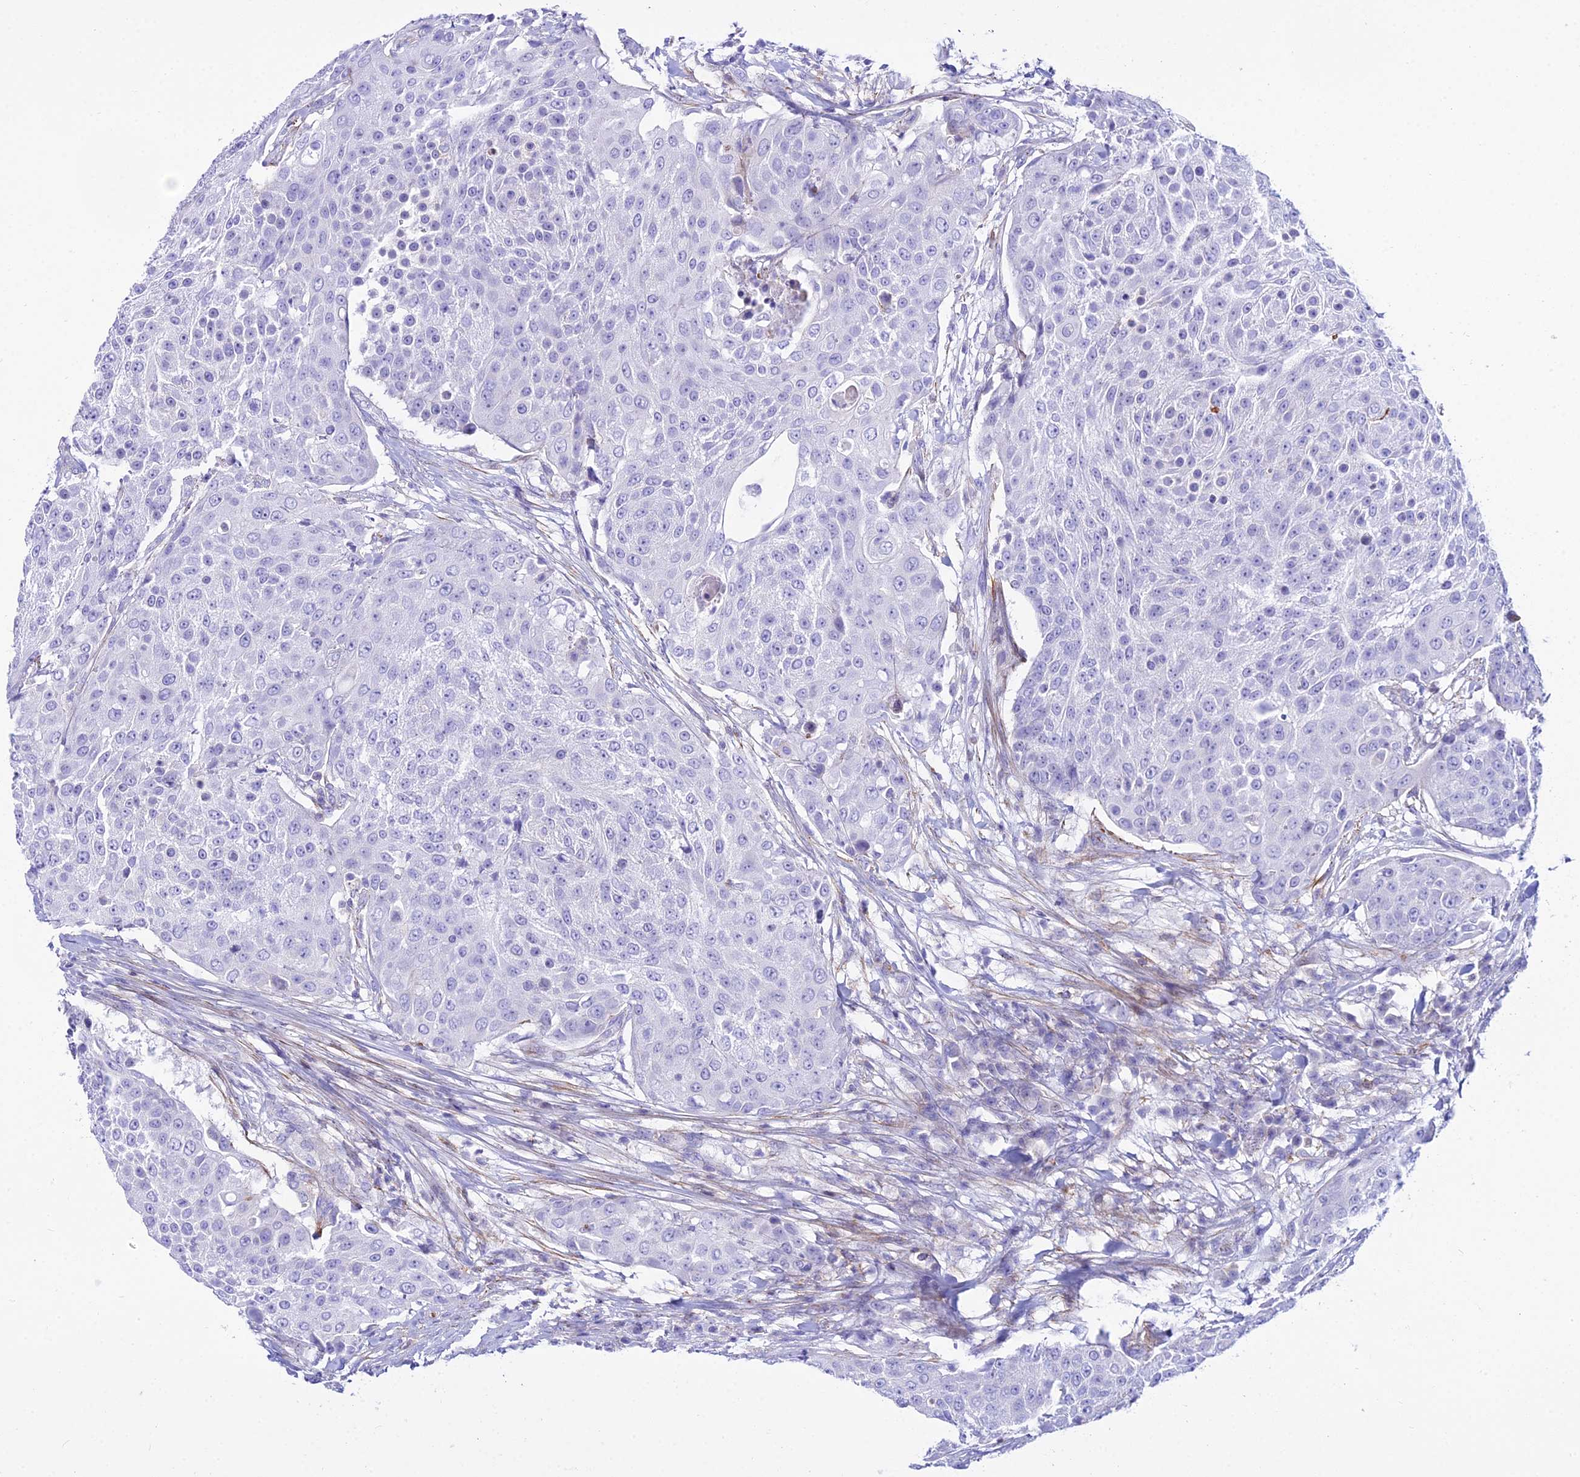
{"staining": {"intensity": "negative", "quantity": "none", "location": "none"}, "tissue": "urothelial cancer", "cell_type": "Tumor cells", "image_type": "cancer", "snomed": [{"axis": "morphology", "description": "Urothelial carcinoma, High grade"}, {"axis": "topography", "description": "Urinary bladder"}], "caption": "Micrograph shows no significant protein positivity in tumor cells of urothelial cancer.", "gene": "DLX1", "patient": {"sex": "female", "age": 63}}